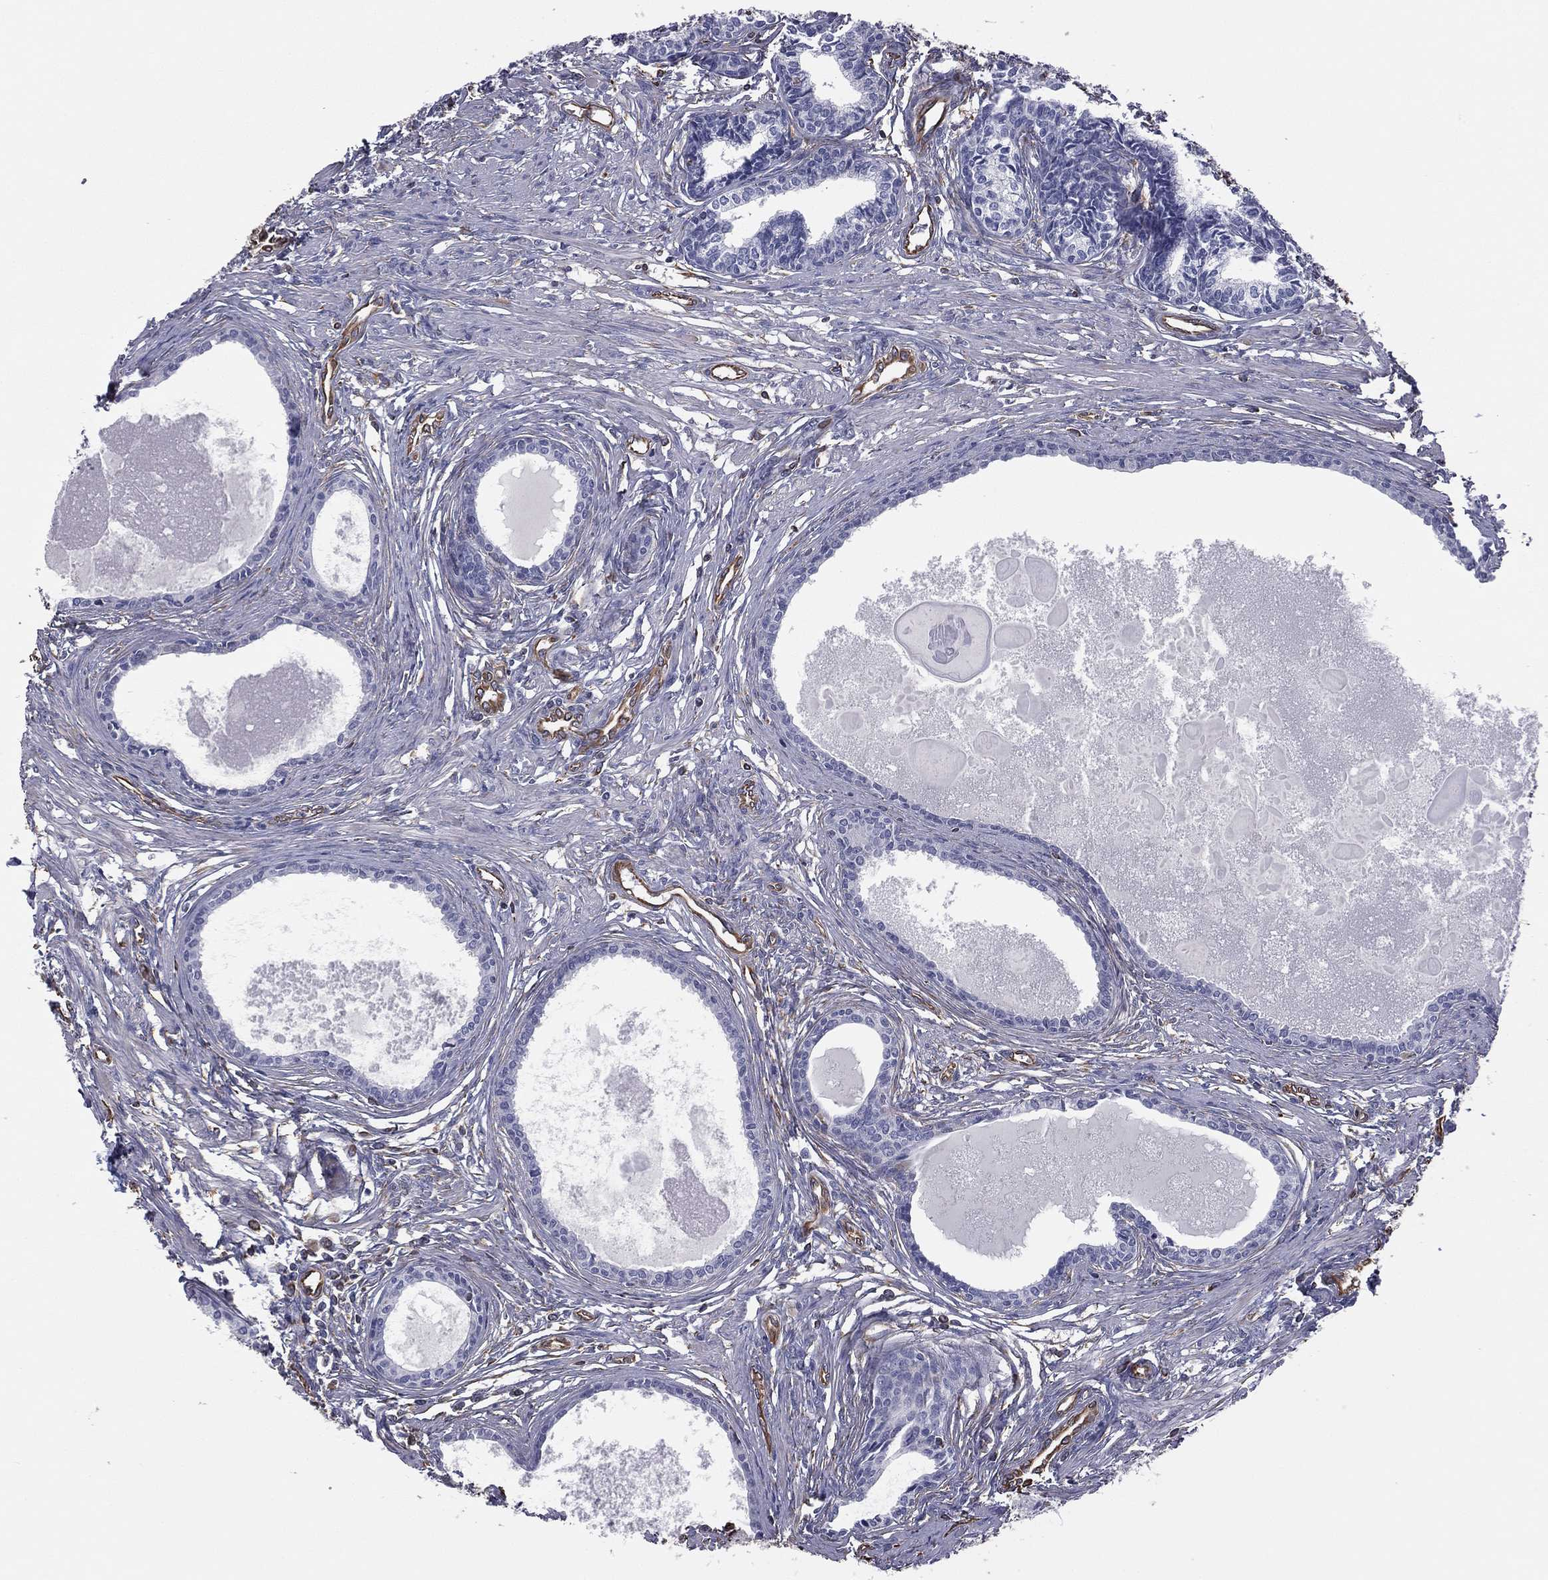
{"staining": {"intensity": "negative", "quantity": "none", "location": "none"}, "tissue": "prostate", "cell_type": "Glandular cells", "image_type": "normal", "snomed": [{"axis": "morphology", "description": "Normal tissue, NOS"}, {"axis": "topography", "description": "Prostate"}], "caption": "This is an immunohistochemistry (IHC) histopathology image of unremarkable prostate. There is no expression in glandular cells.", "gene": "SCUBE1", "patient": {"sex": "male", "age": 60}}